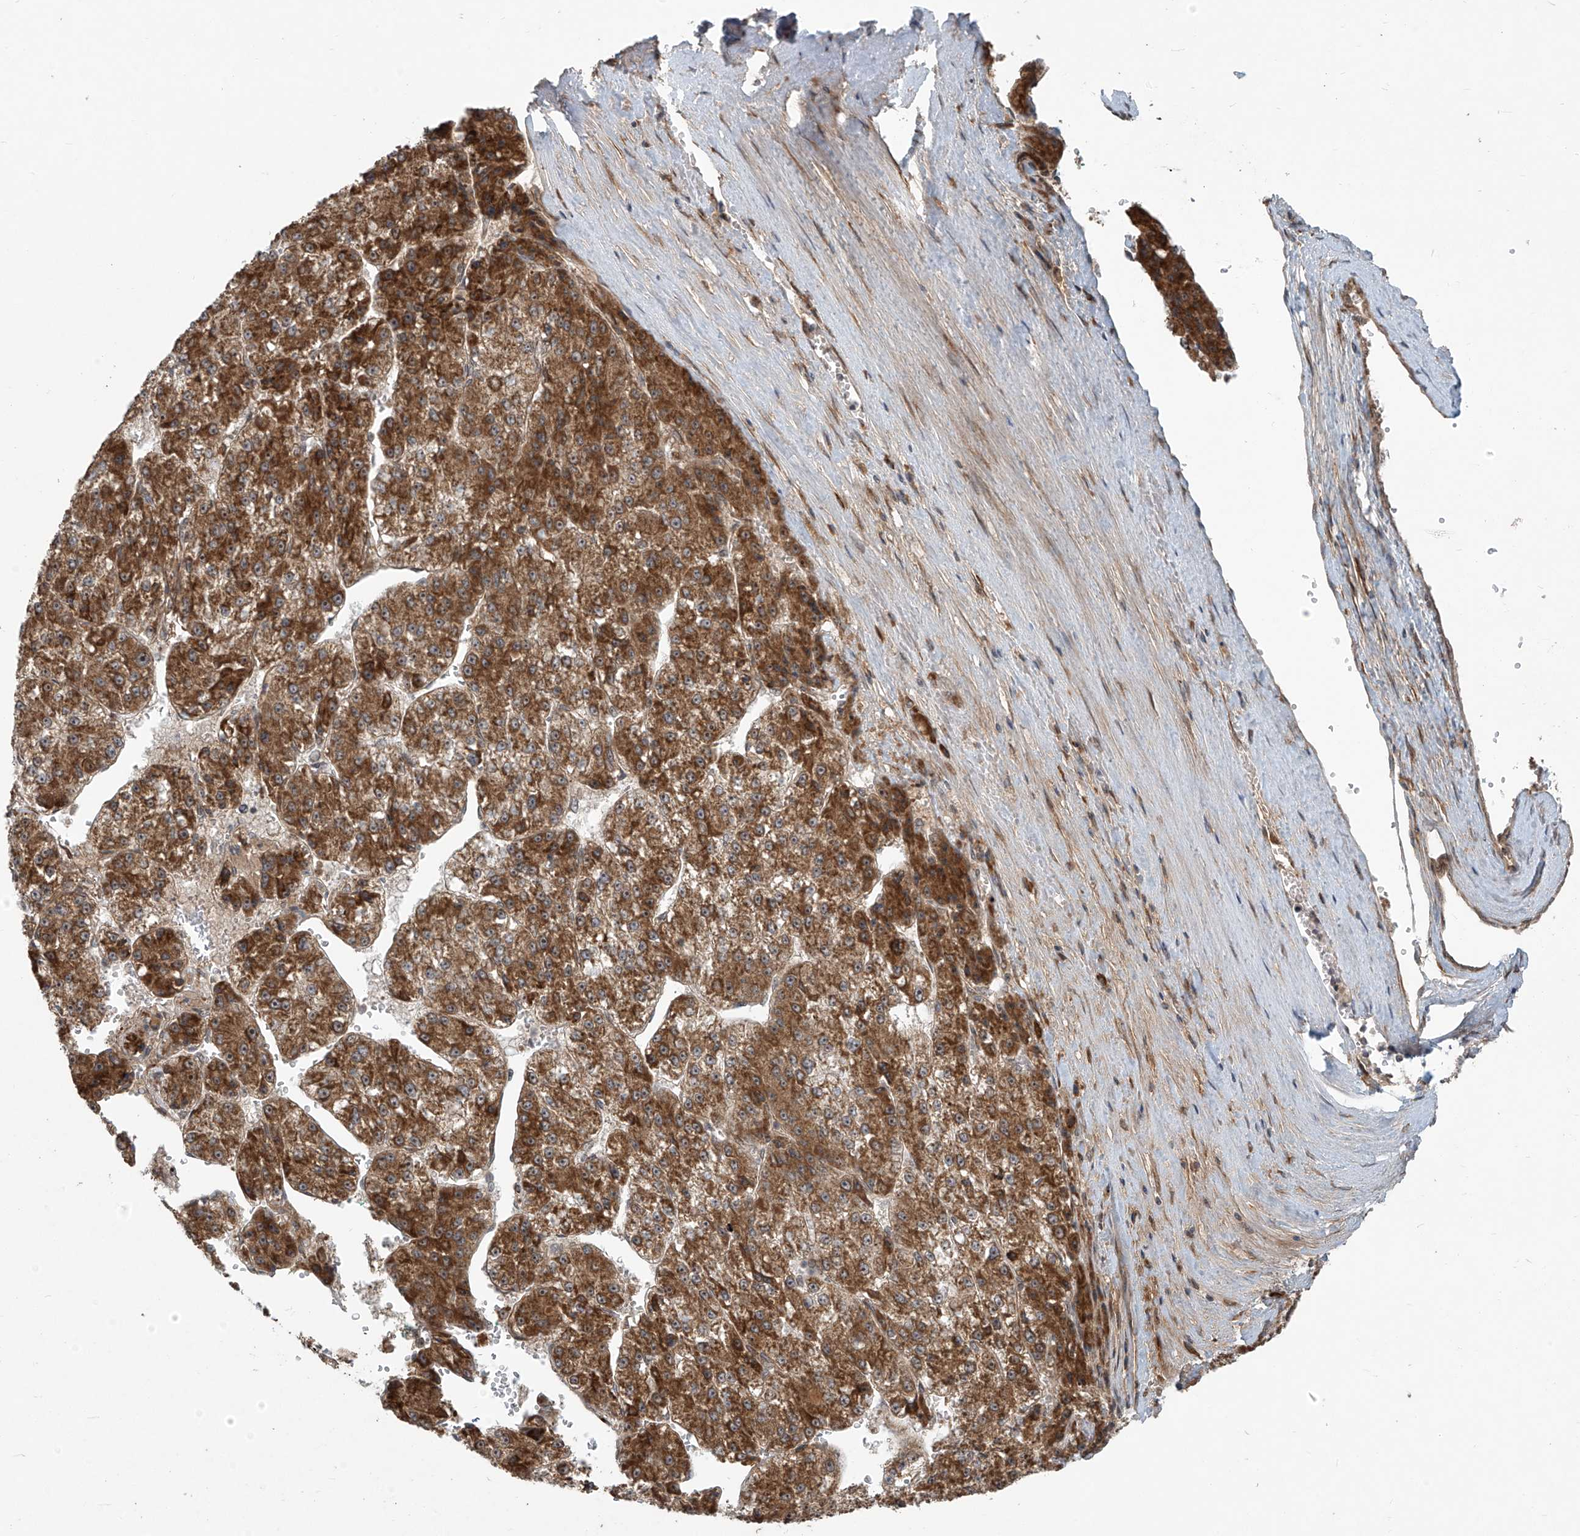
{"staining": {"intensity": "strong", "quantity": ">75%", "location": "cytoplasmic/membranous"}, "tissue": "liver cancer", "cell_type": "Tumor cells", "image_type": "cancer", "snomed": [{"axis": "morphology", "description": "Carcinoma, Hepatocellular, NOS"}, {"axis": "topography", "description": "Liver"}], "caption": "Immunohistochemical staining of human liver cancer displays strong cytoplasmic/membranous protein positivity in about >75% of tumor cells.", "gene": "KATNIP", "patient": {"sex": "female", "age": 73}}